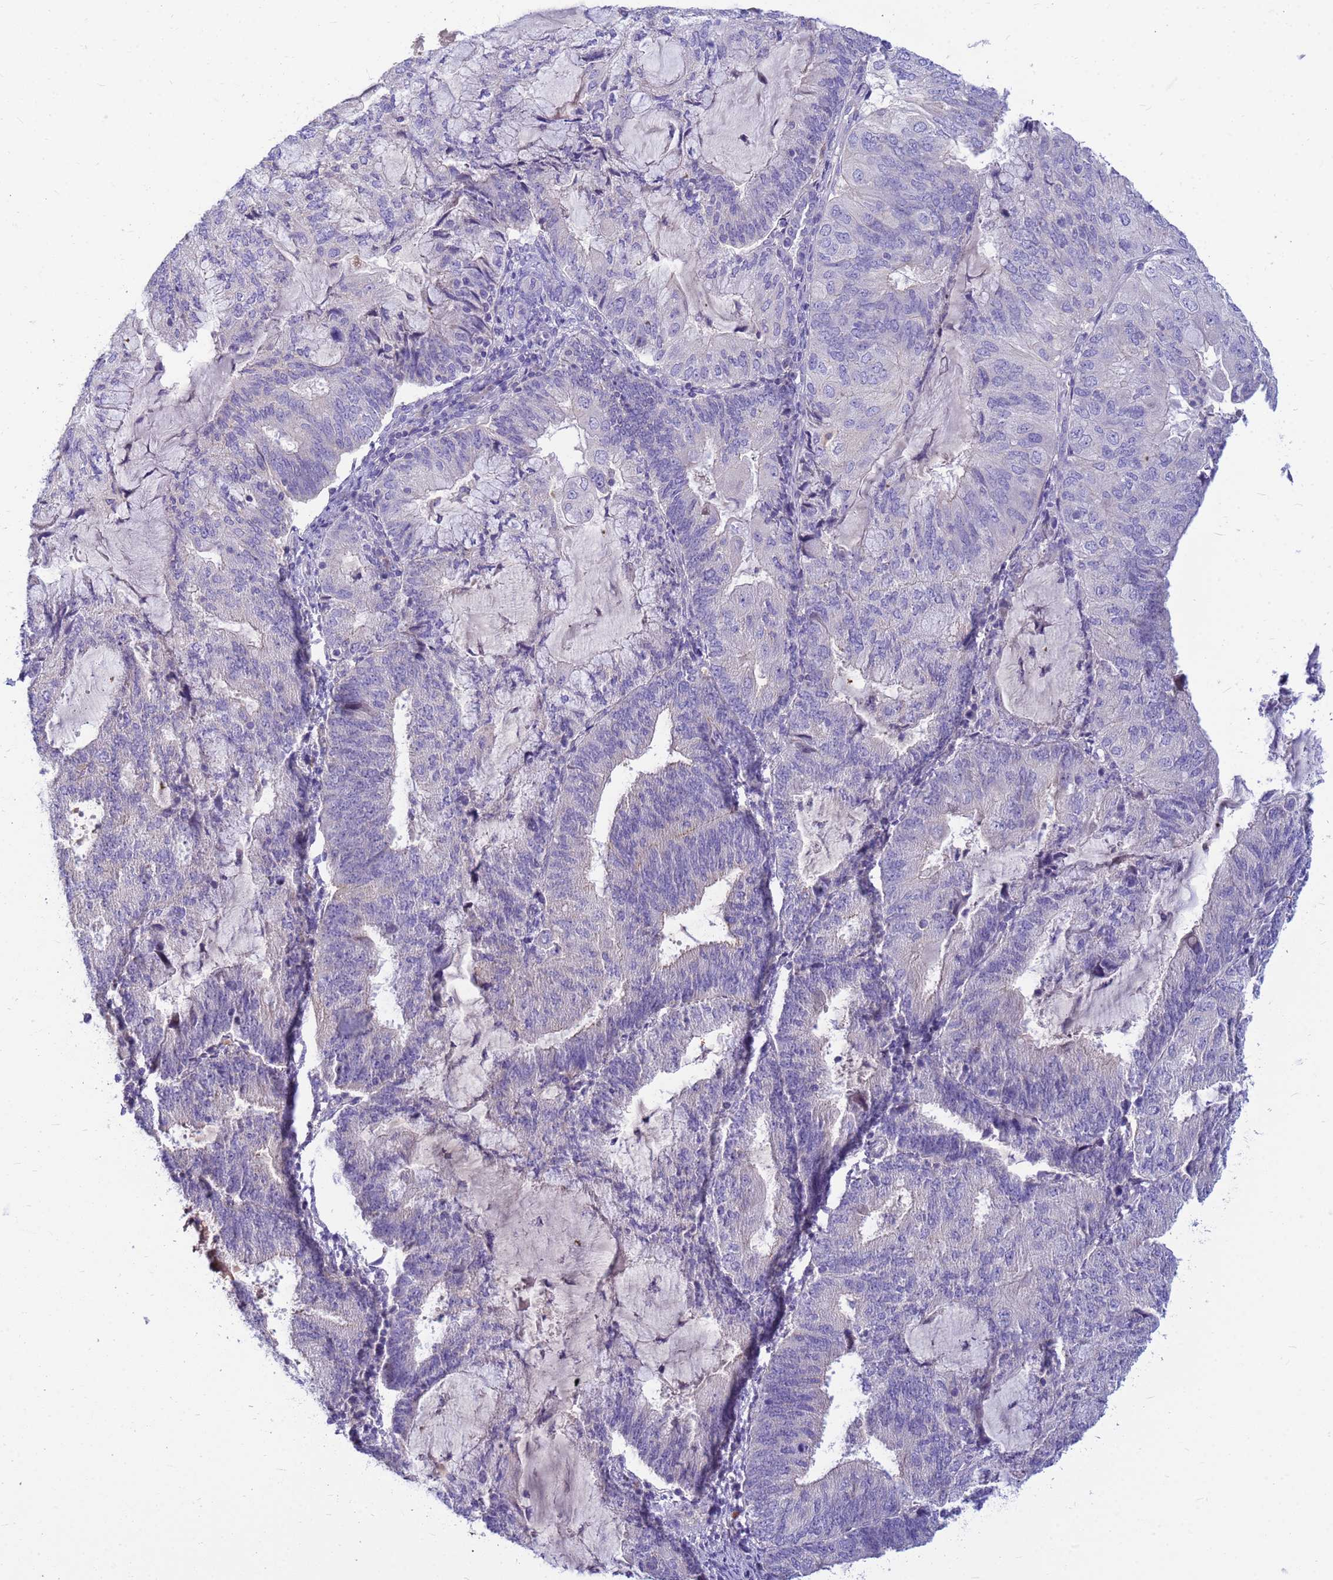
{"staining": {"intensity": "negative", "quantity": "none", "location": "none"}, "tissue": "endometrial cancer", "cell_type": "Tumor cells", "image_type": "cancer", "snomed": [{"axis": "morphology", "description": "Adenocarcinoma, NOS"}, {"axis": "topography", "description": "Endometrium"}], "caption": "This is an IHC micrograph of human adenocarcinoma (endometrial). There is no staining in tumor cells.", "gene": "DPRX", "patient": {"sex": "female", "age": 81}}